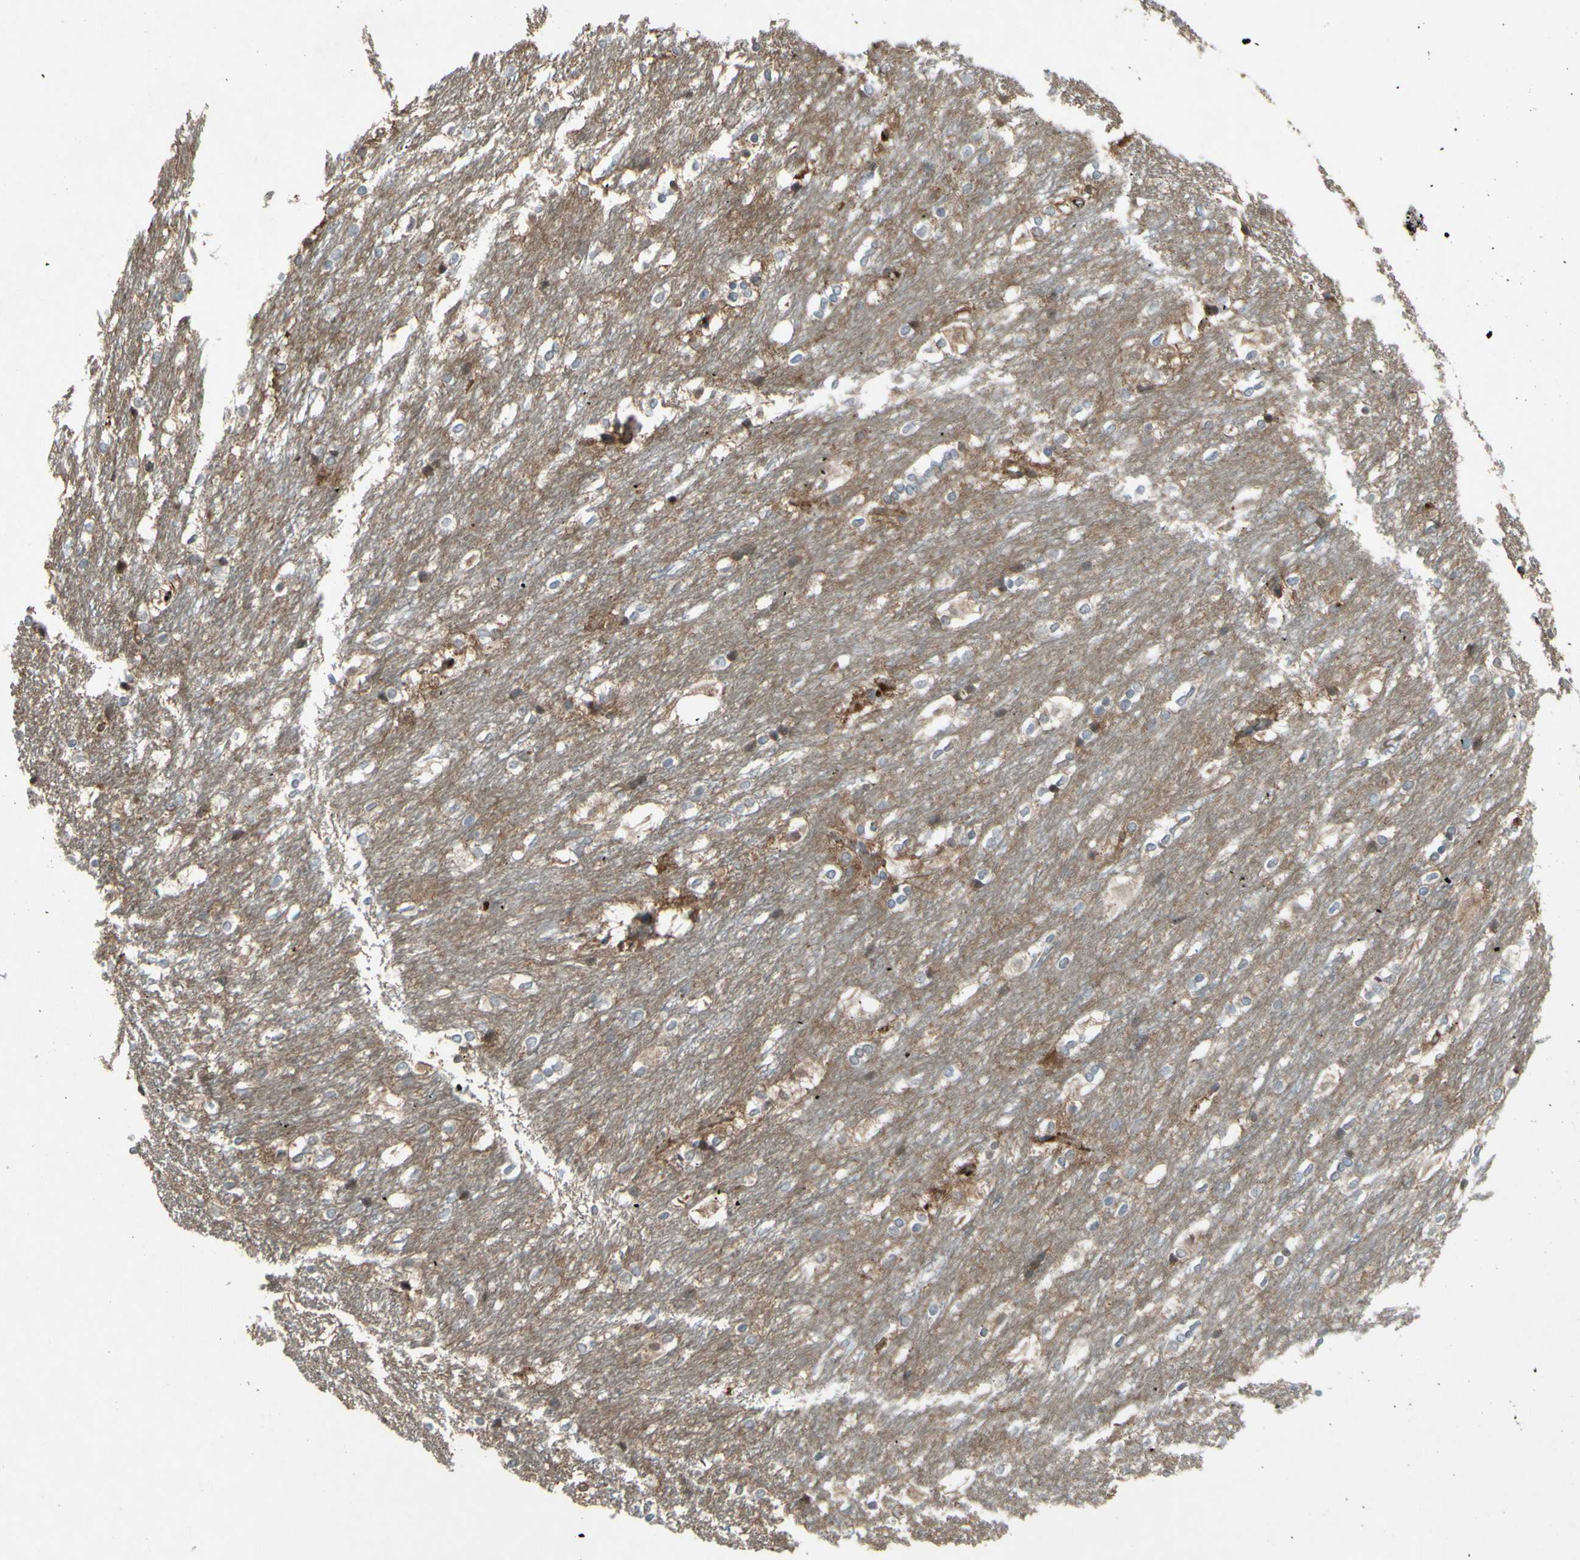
{"staining": {"intensity": "negative", "quantity": "none", "location": "none"}, "tissue": "caudate", "cell_type": "Glial cells", "image_type": "normal", "snomed": [{"axis": "morphology", "description": "Normal tissue, NOS"}, {"axis": "topography", "description": "Lateral ventricle wall"}], "caption": "Glial cells show no significant protein staining in normal caudate. (DAB immunohistochemistry (IHC) with hematoxylin counter stain).", "gene": "PTGDS", "patient": {"sex": "female", "age": 19}}